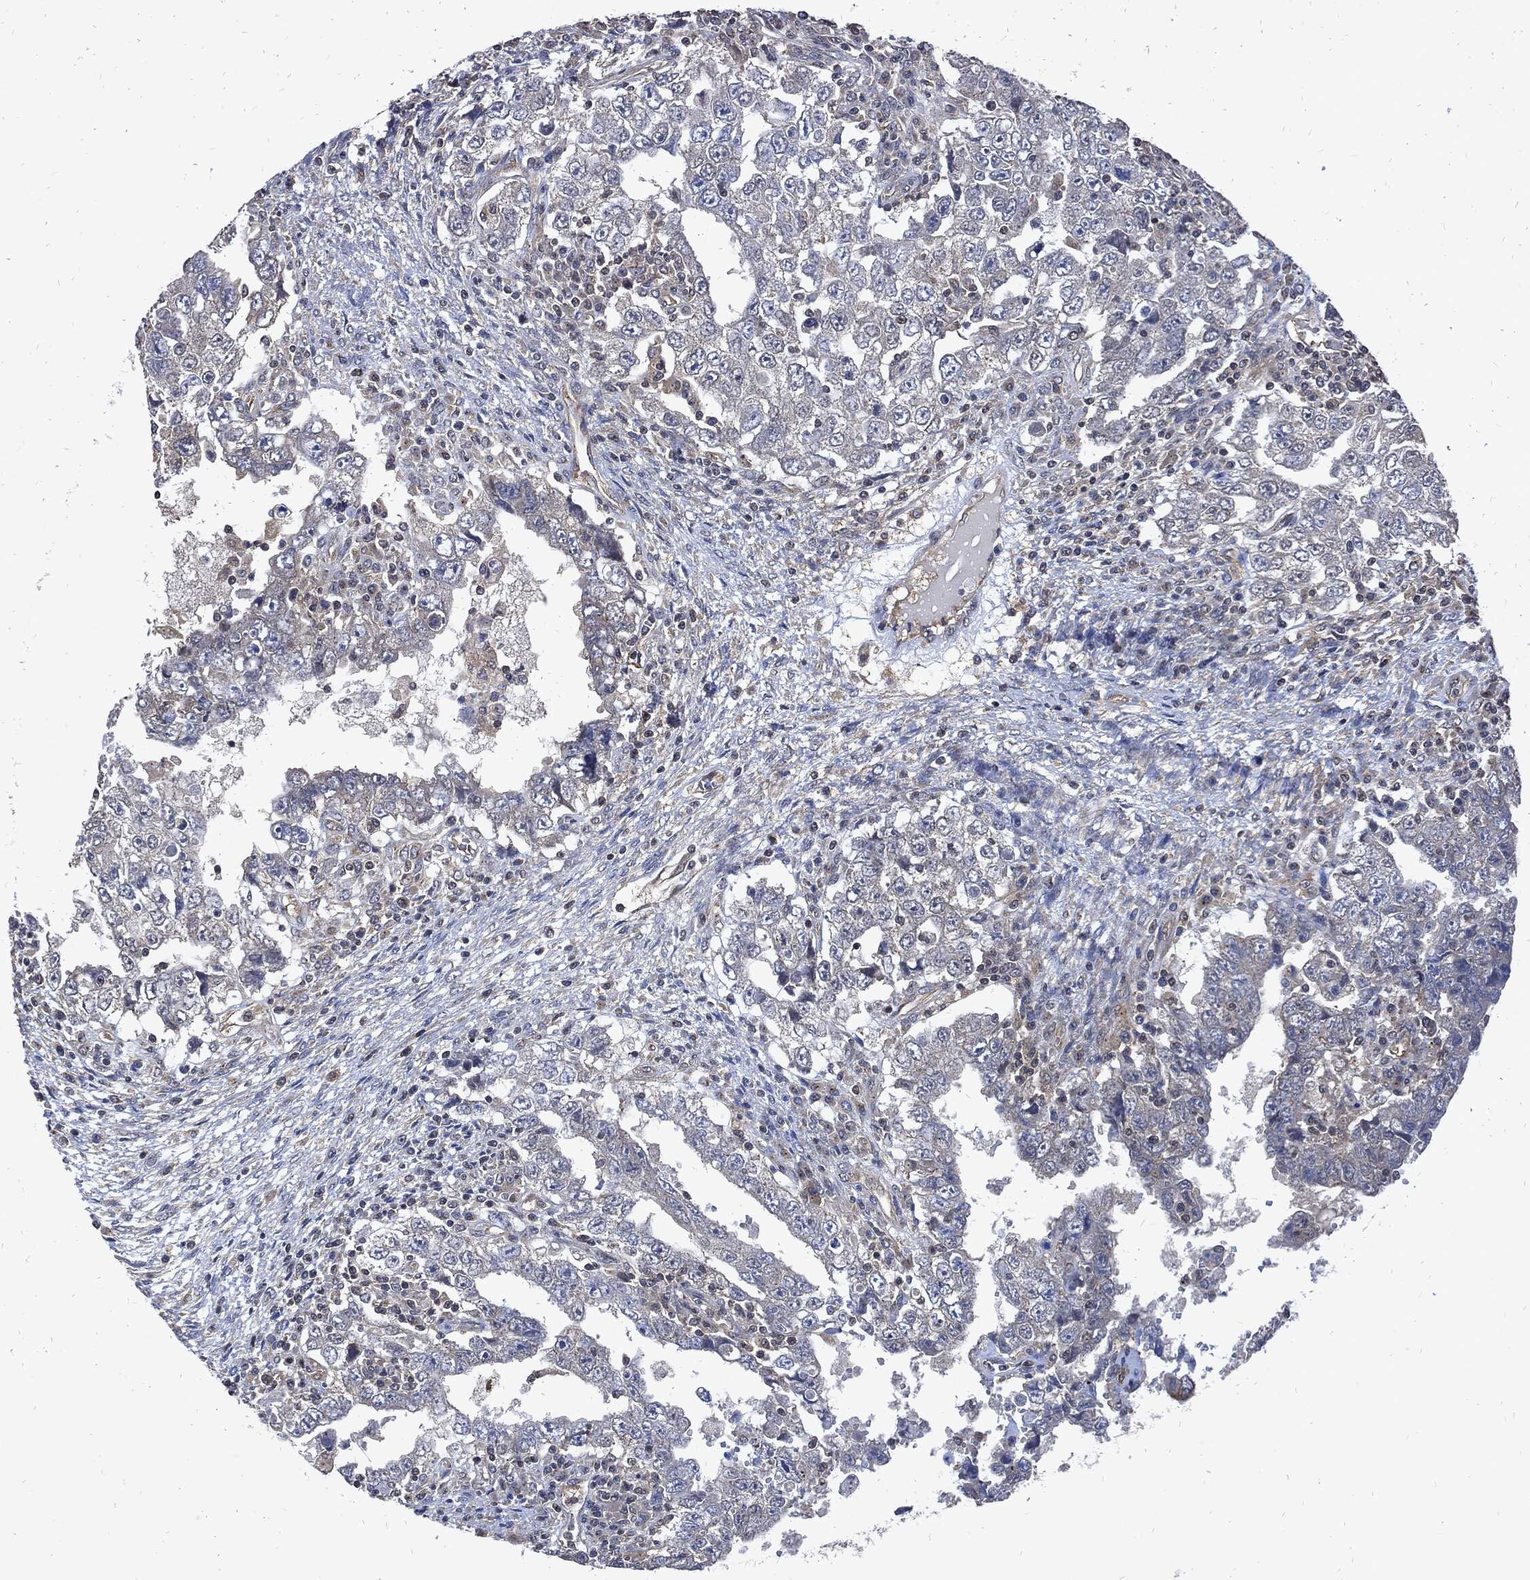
{"staining": {"intensity": "negative", "quantity": "none", "location": "none"}, "tissue": "testis cancer", "cell_type": "Tumor cells", "image_type": "cancer", "snomed": [{"axis": "morphology", "description": "Carcinoma, Embryonal, NOS"}, {"axis": "topography", "description": "Testis"}], "caption": "A high-resolution histopathology image shows immunohistochemistry (IHC) staining of testis cancer (embryonal carcinoma), which reveals no significant staining in tumor cells.", "gene": "DCTN1", "patient": {"sex": "male", "age": 26}}